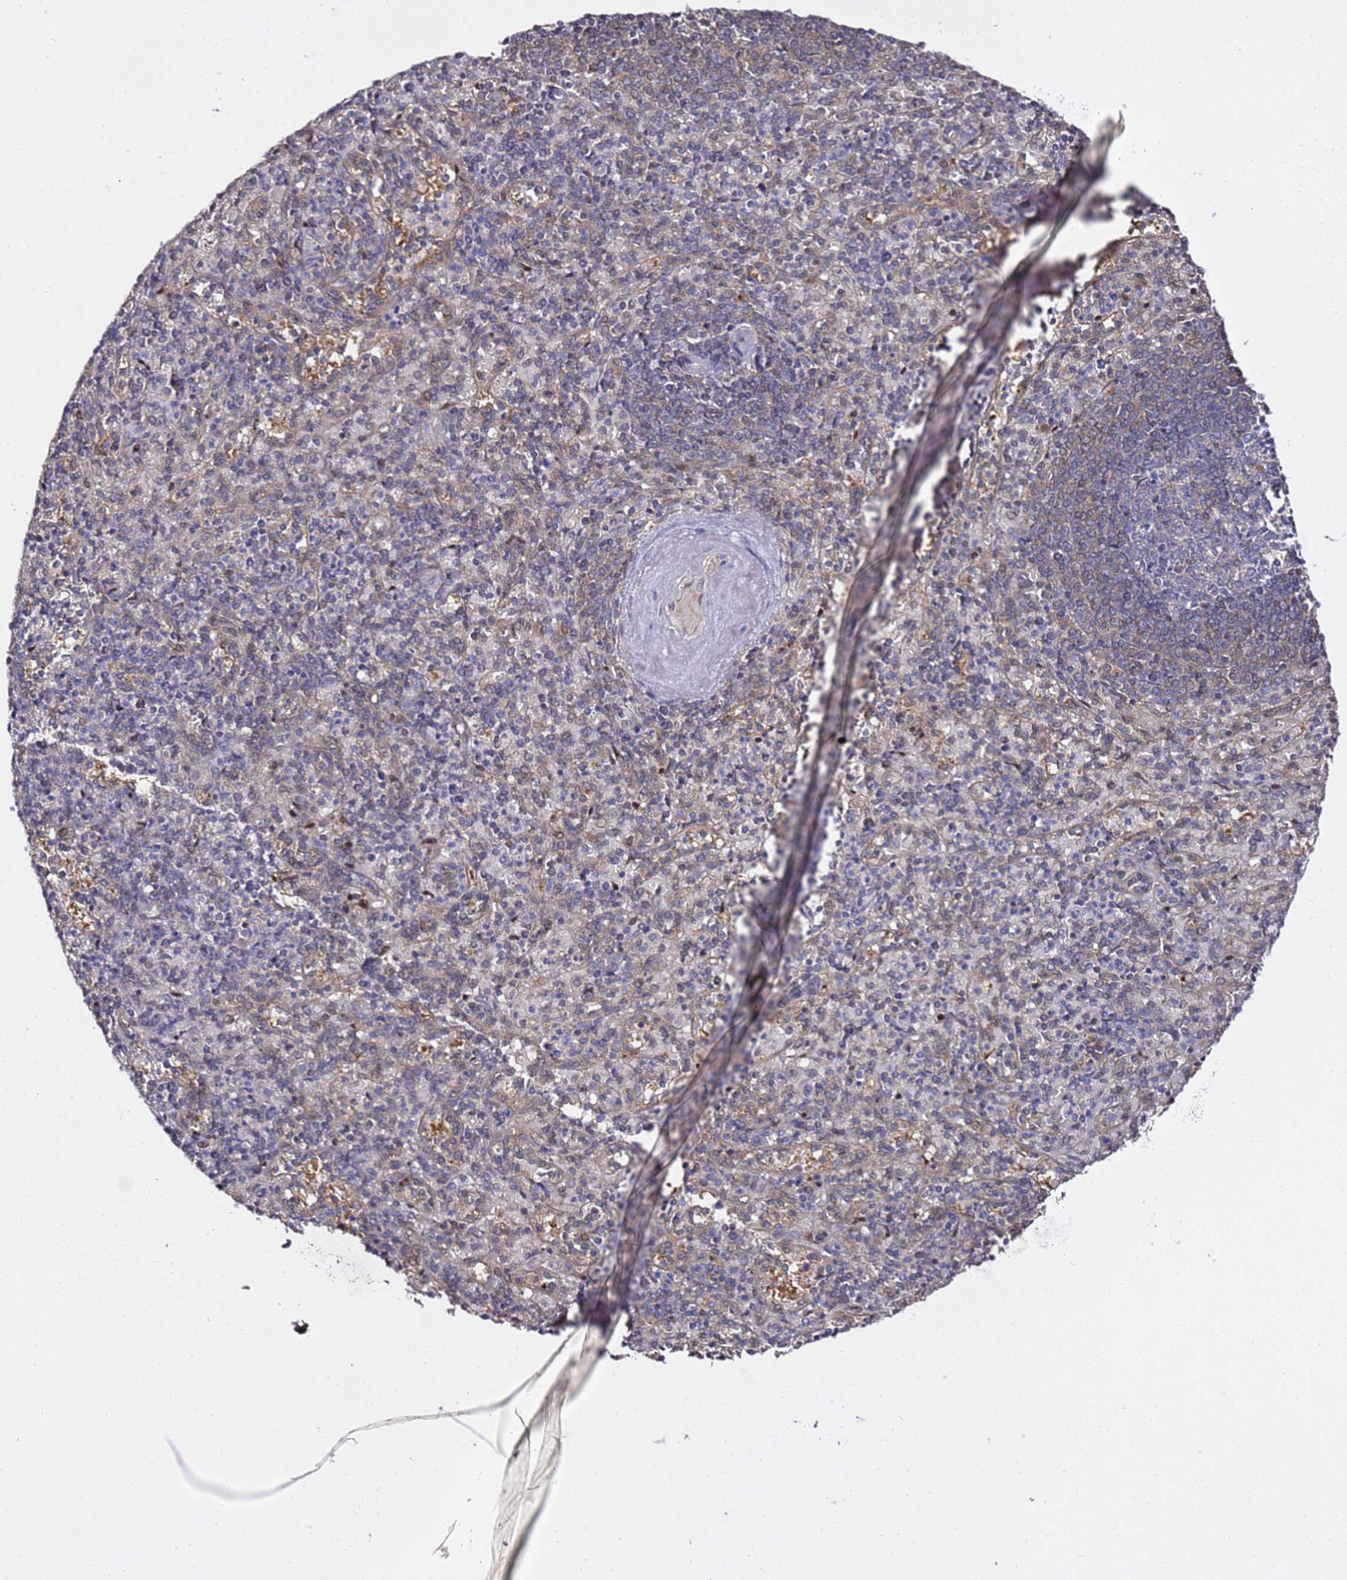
{"staining": {"intensity": "negative", "quantity": "none", "location": "none"}, "tissue": "spleen", "cell_type": "Cells in red pulp", "image_type": "normal", "snomed": [{"axis": "morphology", "description": "Normal tissue, NOS"}, {"axis": "topography", "description": "Spleen"}], "caption": "This image is of unremarkable spleen stained with immunohistochemistry (IHC) to label a protein in brown with the nuclei are counter-stained blue. There is no expression in cells in red pulp. (DAB (3,3'-diaminobenzidine) IHC, high magnification).", "gene": "ALG3", "patient": {"sex": "male", "age": 82}}